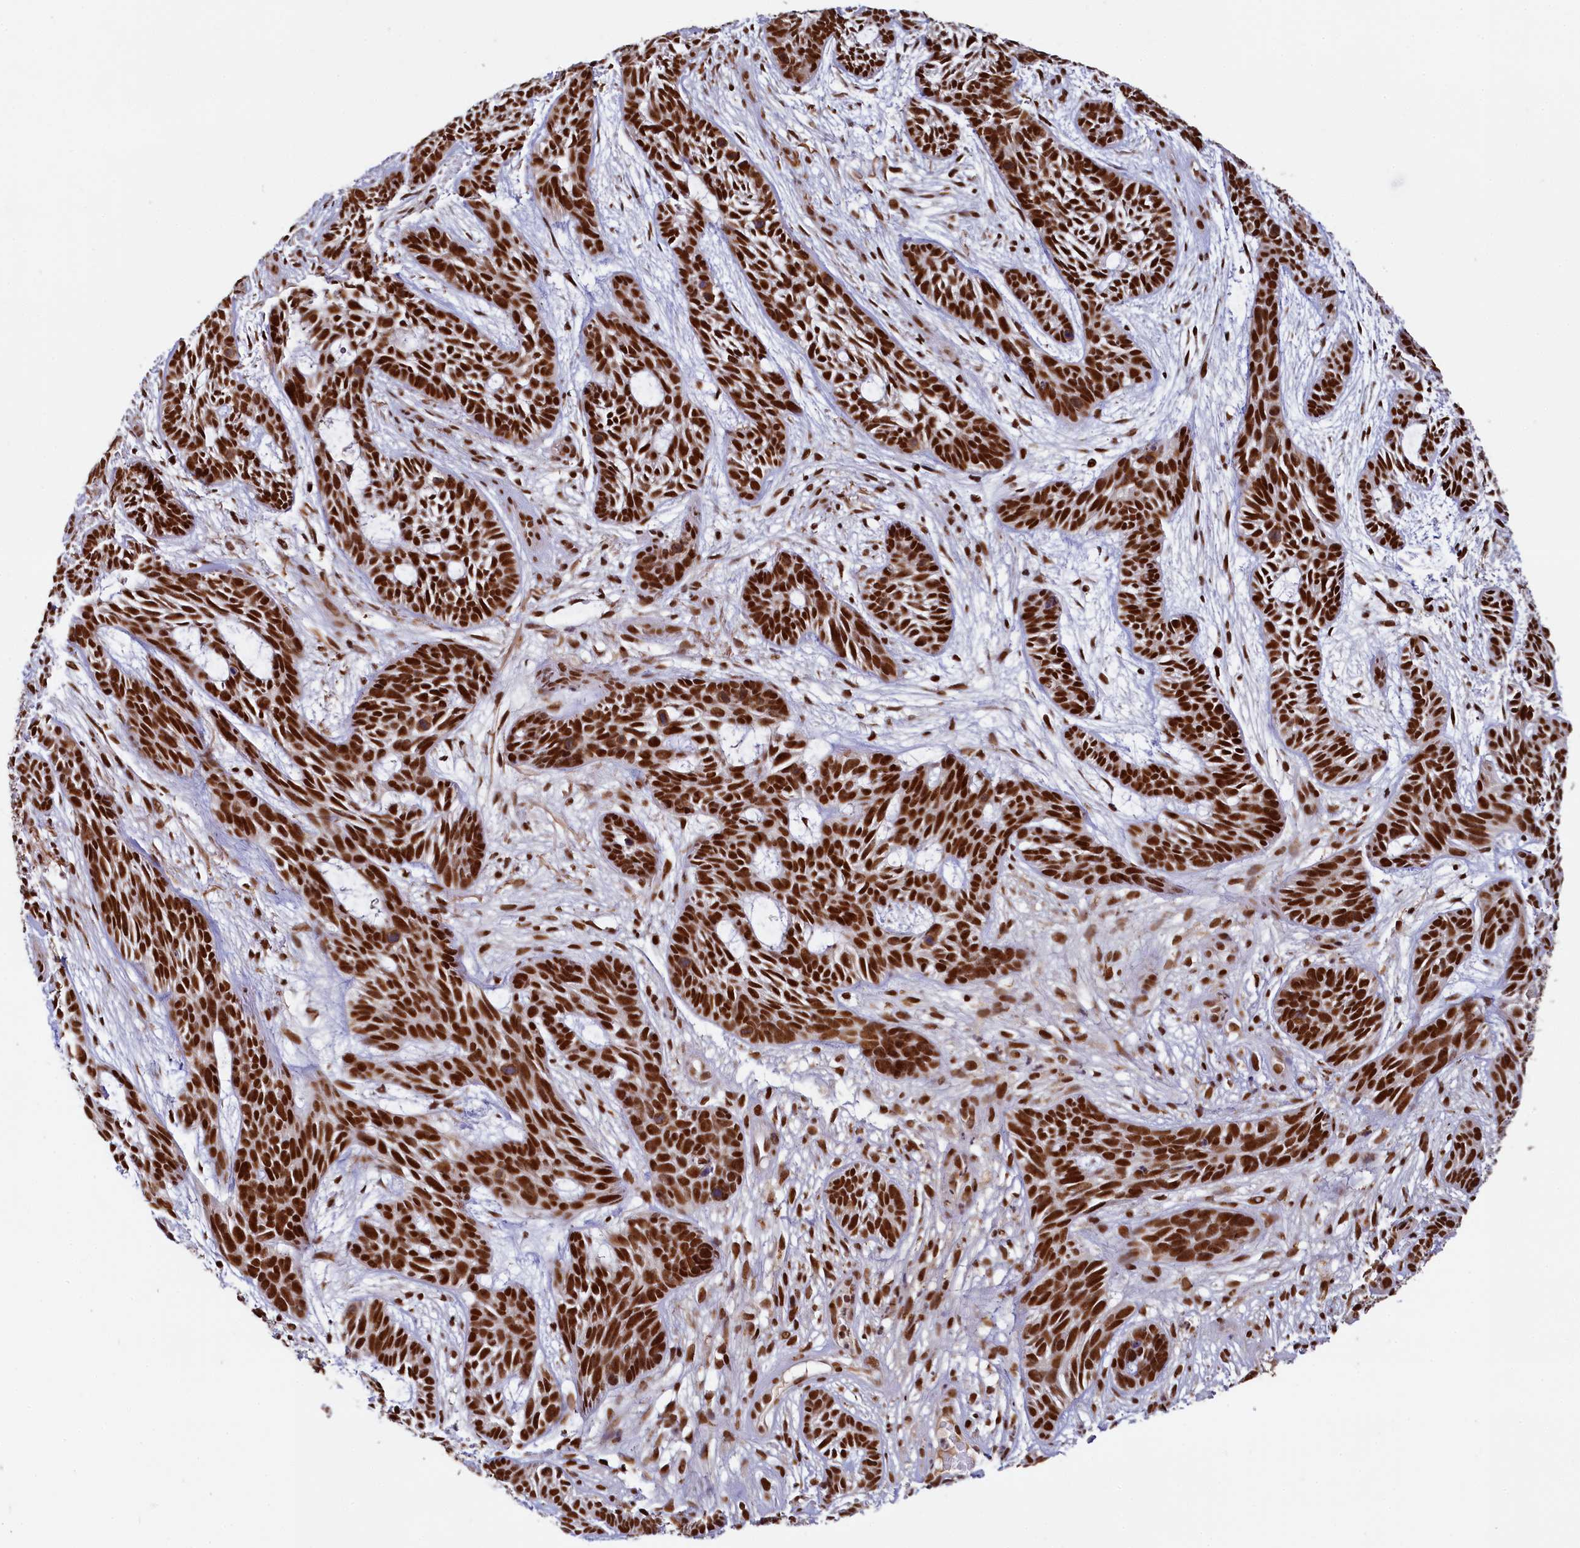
{"staining": {"intensity": "strong", "quantity": ">75%", "location": "nuclear"}, "tissue": "skin cancer", "cell_type": "Tumor cells", "image_type": "cancer", "snomed": [{"axis": "morphology", "description": "Basal cell carcinoma"}, {"axis": "topography", "description": "Skin"}], "caption": "The image demonstrates a brown stain indicating the presence of a protein in the nuclear of tumor cells in skin cancer.", "gene": "PPHLN1", "patient": {"sex": "male", "age": 89}}